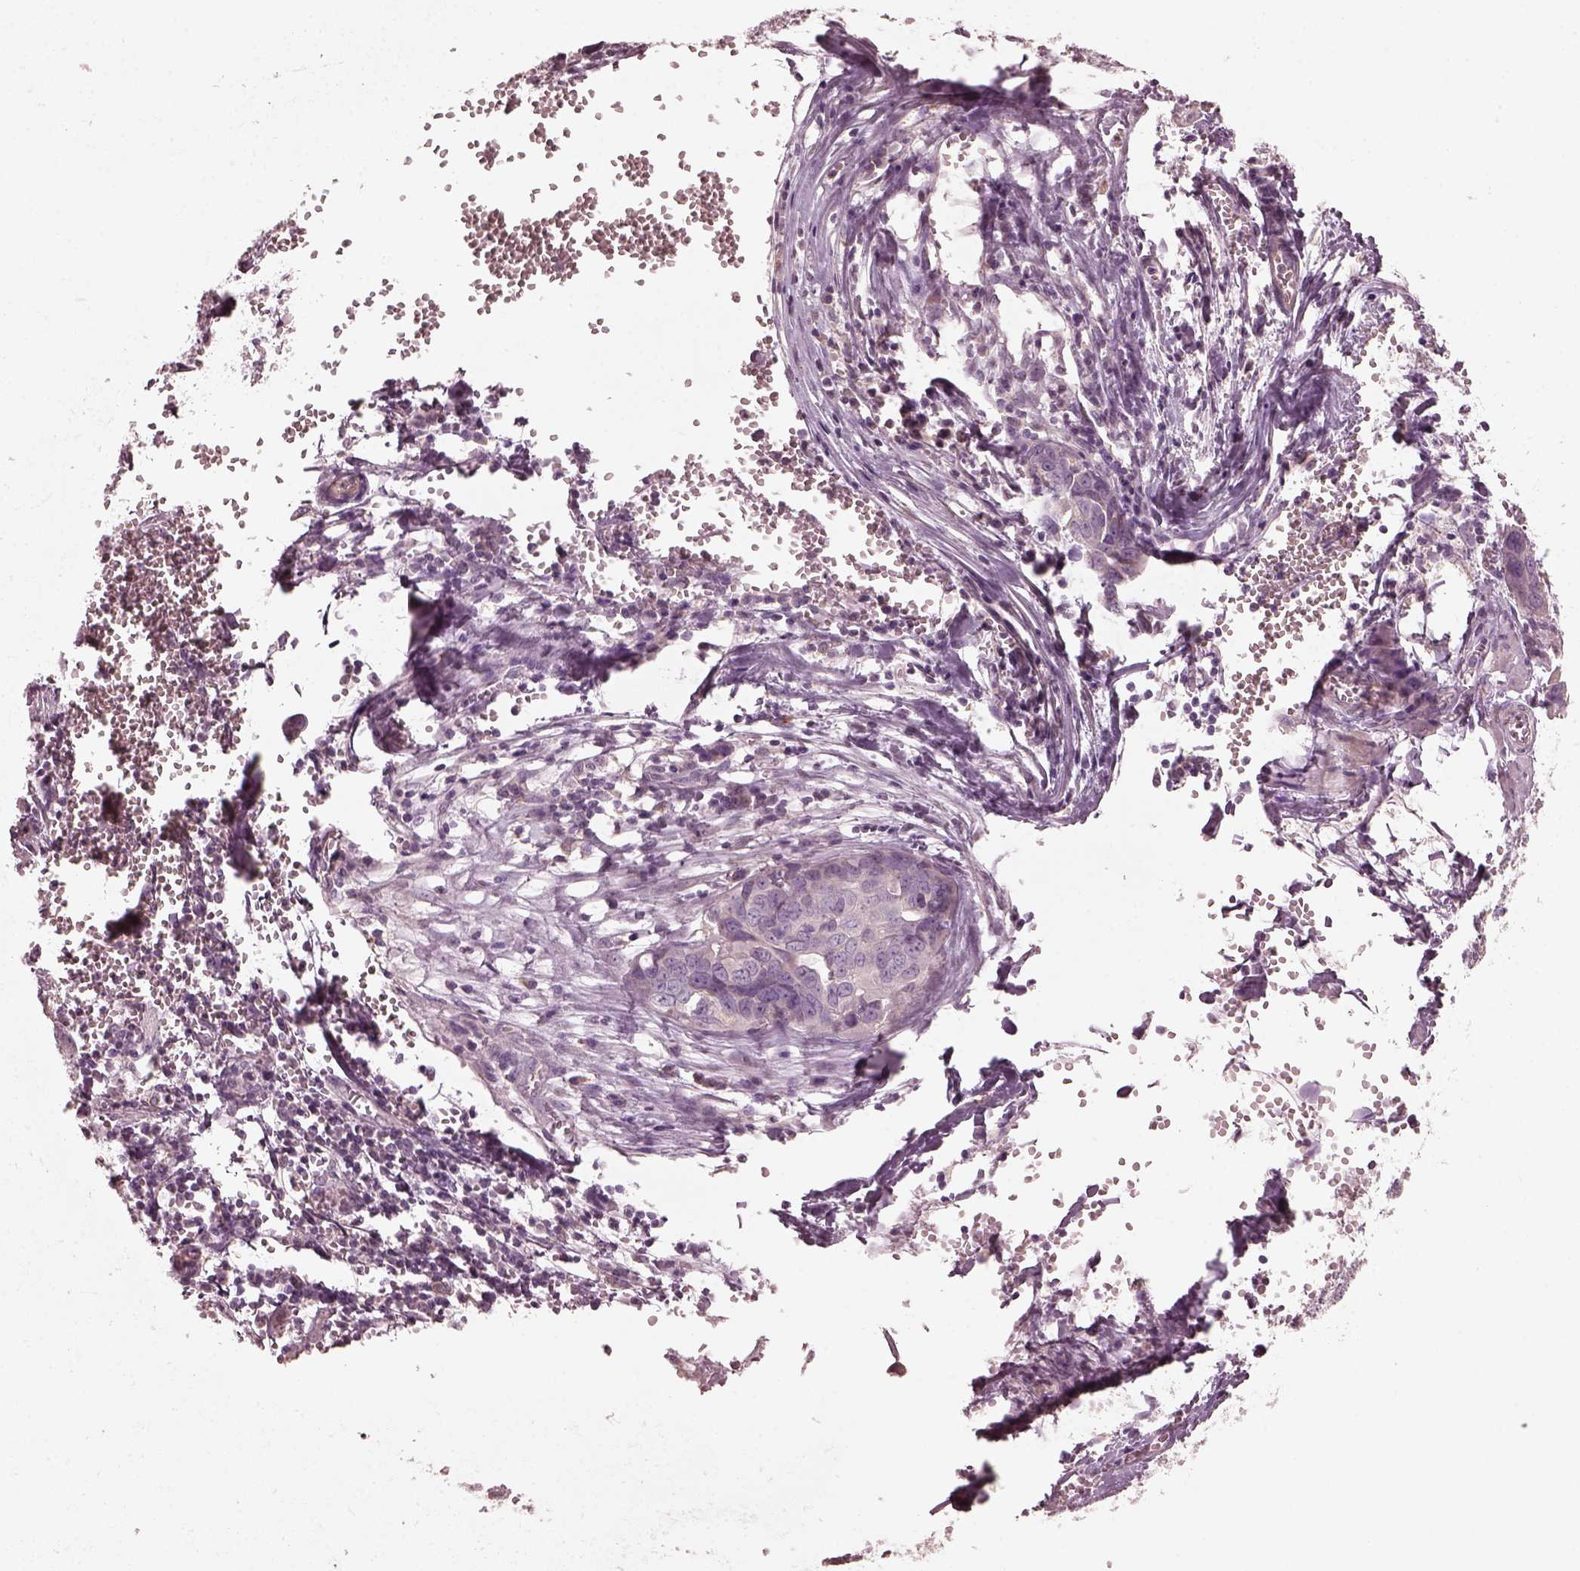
{"staining": {"intensity": "negative", "quantity": "none", "location": "none"}, "tissue": "ovarian cancer", "cell_type": "Tumor cells", "image_type": "cancer", "snomed": [{"axis": "morphology", "description": "Carcinoma, endometroid"}, {"axis": "topography", "description": "Ovary"}], "caption": "Immunohistochemistry (IHC) micrograph of neoplastic tissue: ovarian cancer (endometroid carcinoma) stained with DAB displays no significant protein positivity in tumor cells.", "gene": "VWA5B1", "patient": {"sex": "female", "age": 78}}